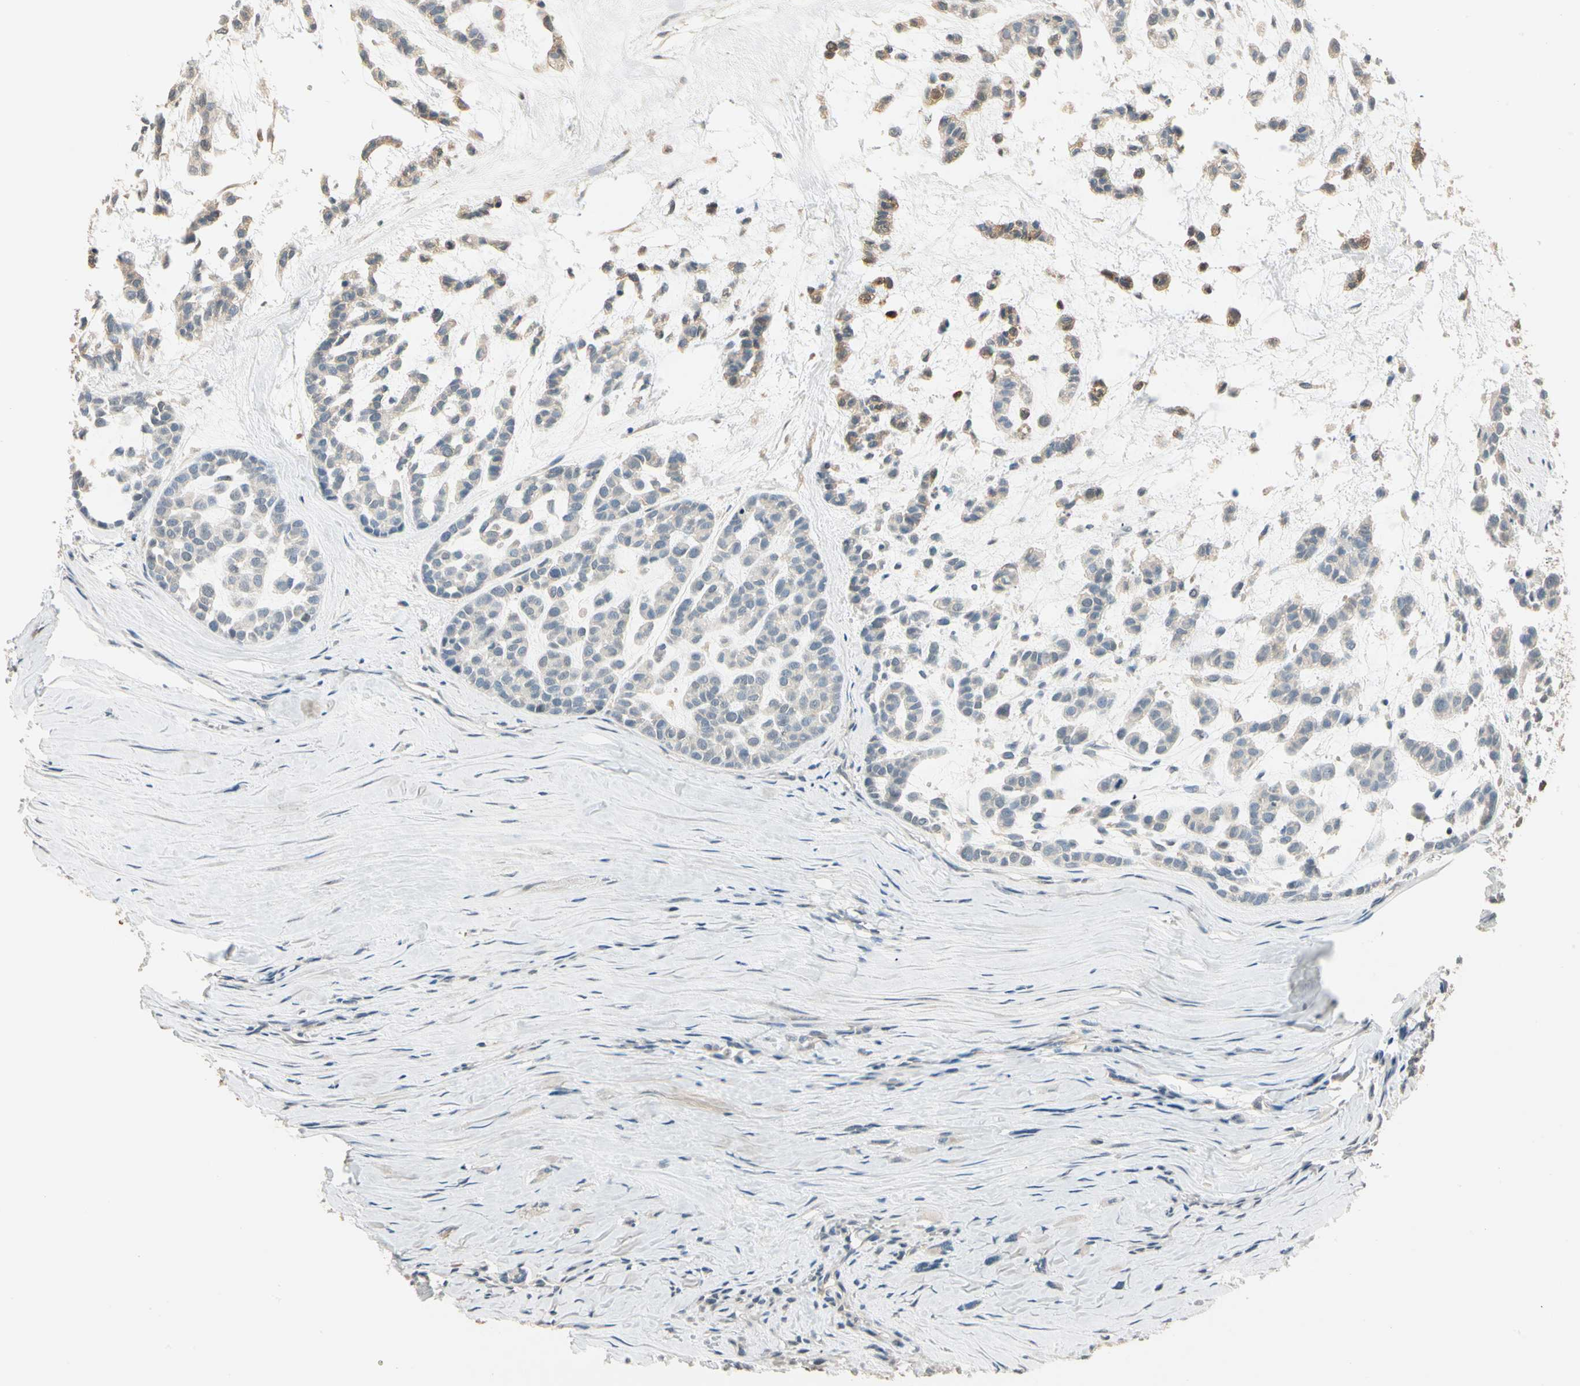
{"staining": {"intensity": "negative", "quantity": "none", "location": "none"}, "tissue": "head and neck cancer", "cell_type": "Tumor cells", "image_type": "cancer", "snomed": [{"axis": "morphology", "description": "Adenocarcinoma, NOS"}, {"axis": "morphology", "description": "Adenoma, NOS"}, {"axis": "topography", "description": "Head-Neck"}], "caption": "A micrograph of head and neck cancer stained for a protein reveals no brown staining in tumor cells.", "gene": "MAP3K7", "patient": {"sex": "female", "age": 55}}